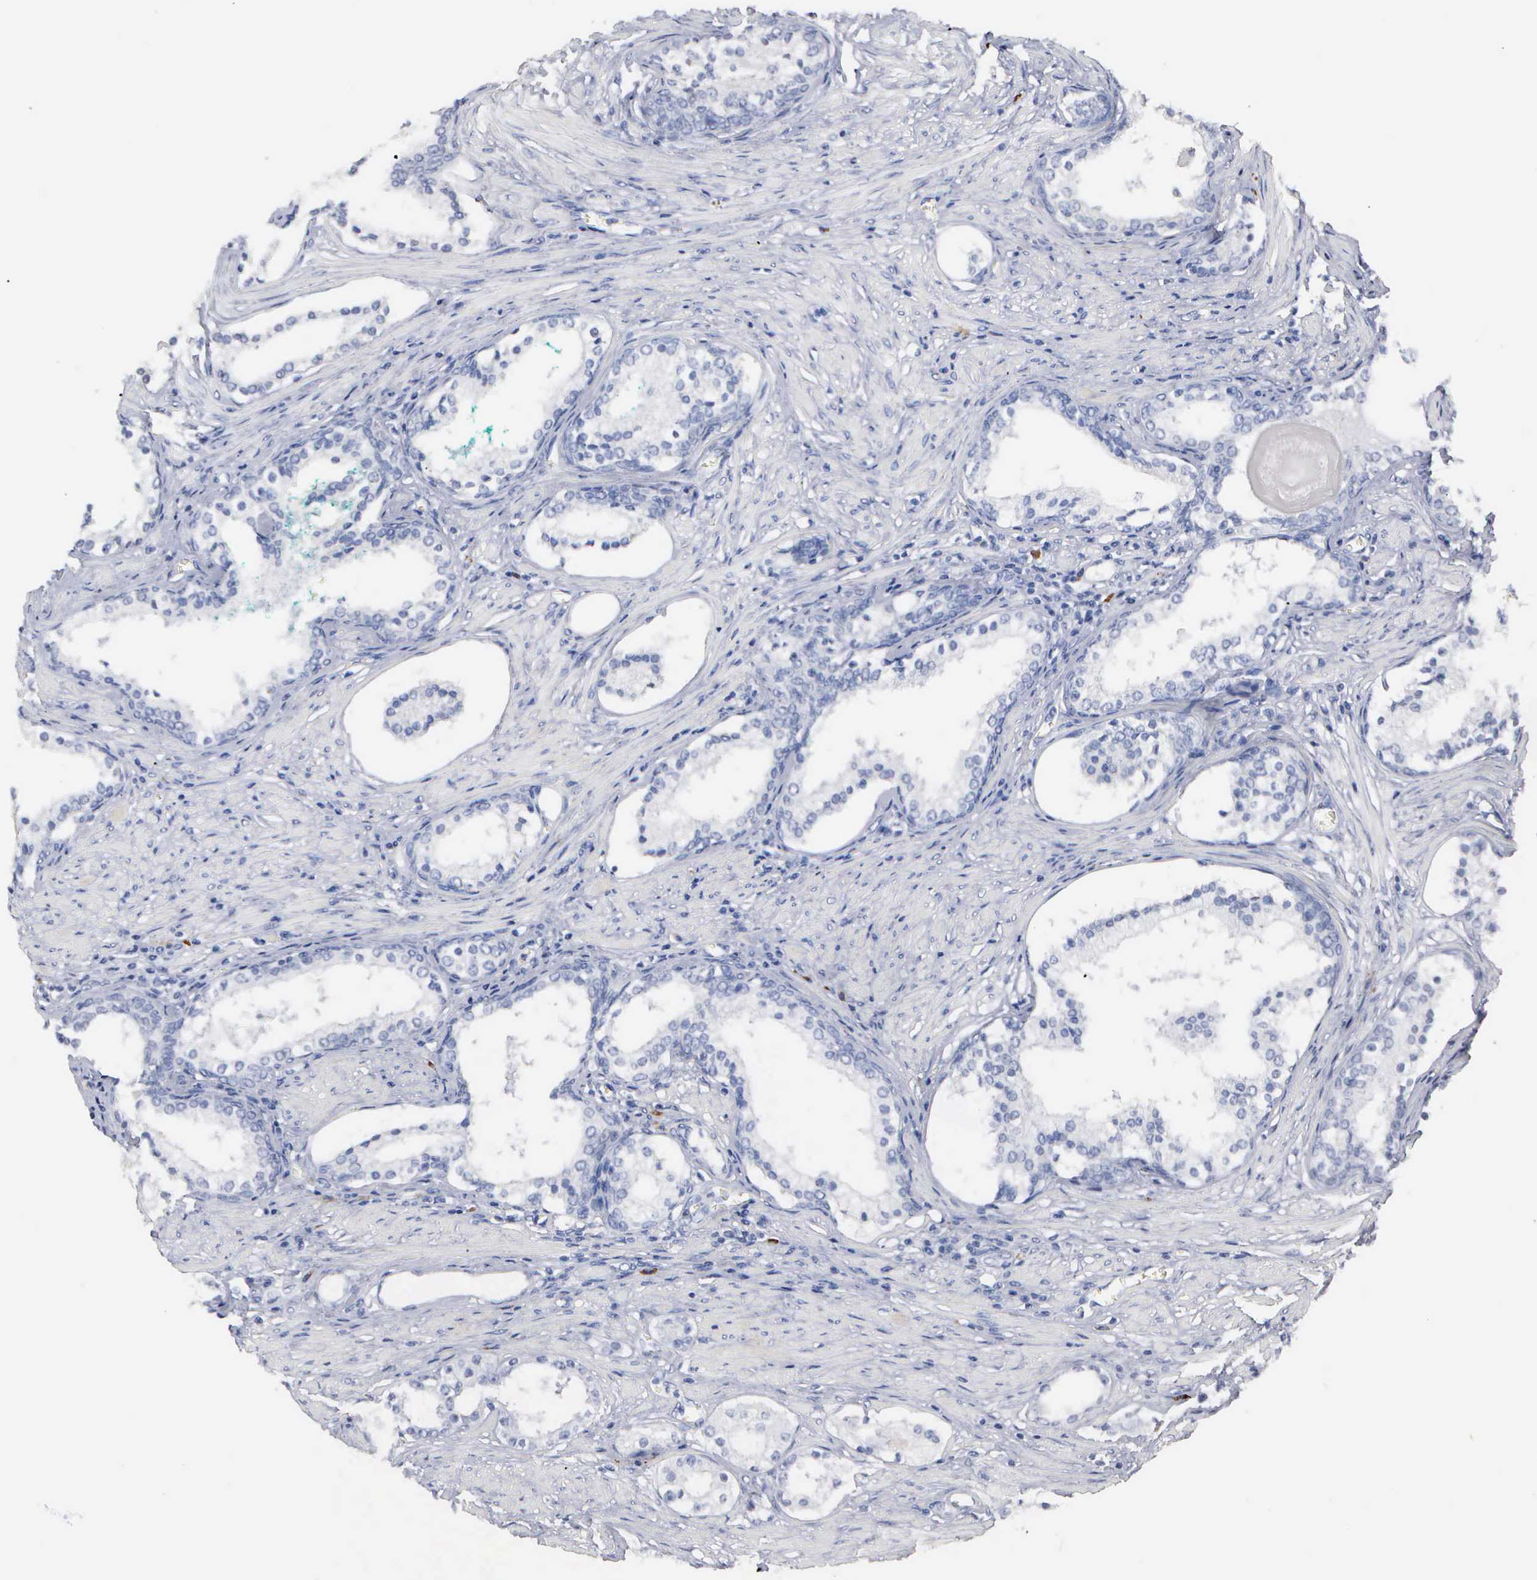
{"staining": {"intensity": "negative", "quantity": "none", "location": "none"}, "tissue": "prostate cancer", "cell_type": "Tumor cells", "image_type": "cancer", "snomed": [{"axis": "morphology", "description": "Adenocarcinoma, Medium grade"}, {"axis": "topography", "description": "Prostate"}], "caption": "Immunohistochemistry of prostate cancer (adenocarcinoma (medium-grade)) demonstrates no expression in tumor cells.", "gene": "ASPHD2", "patient": {"sex": "male", "age": 73}}